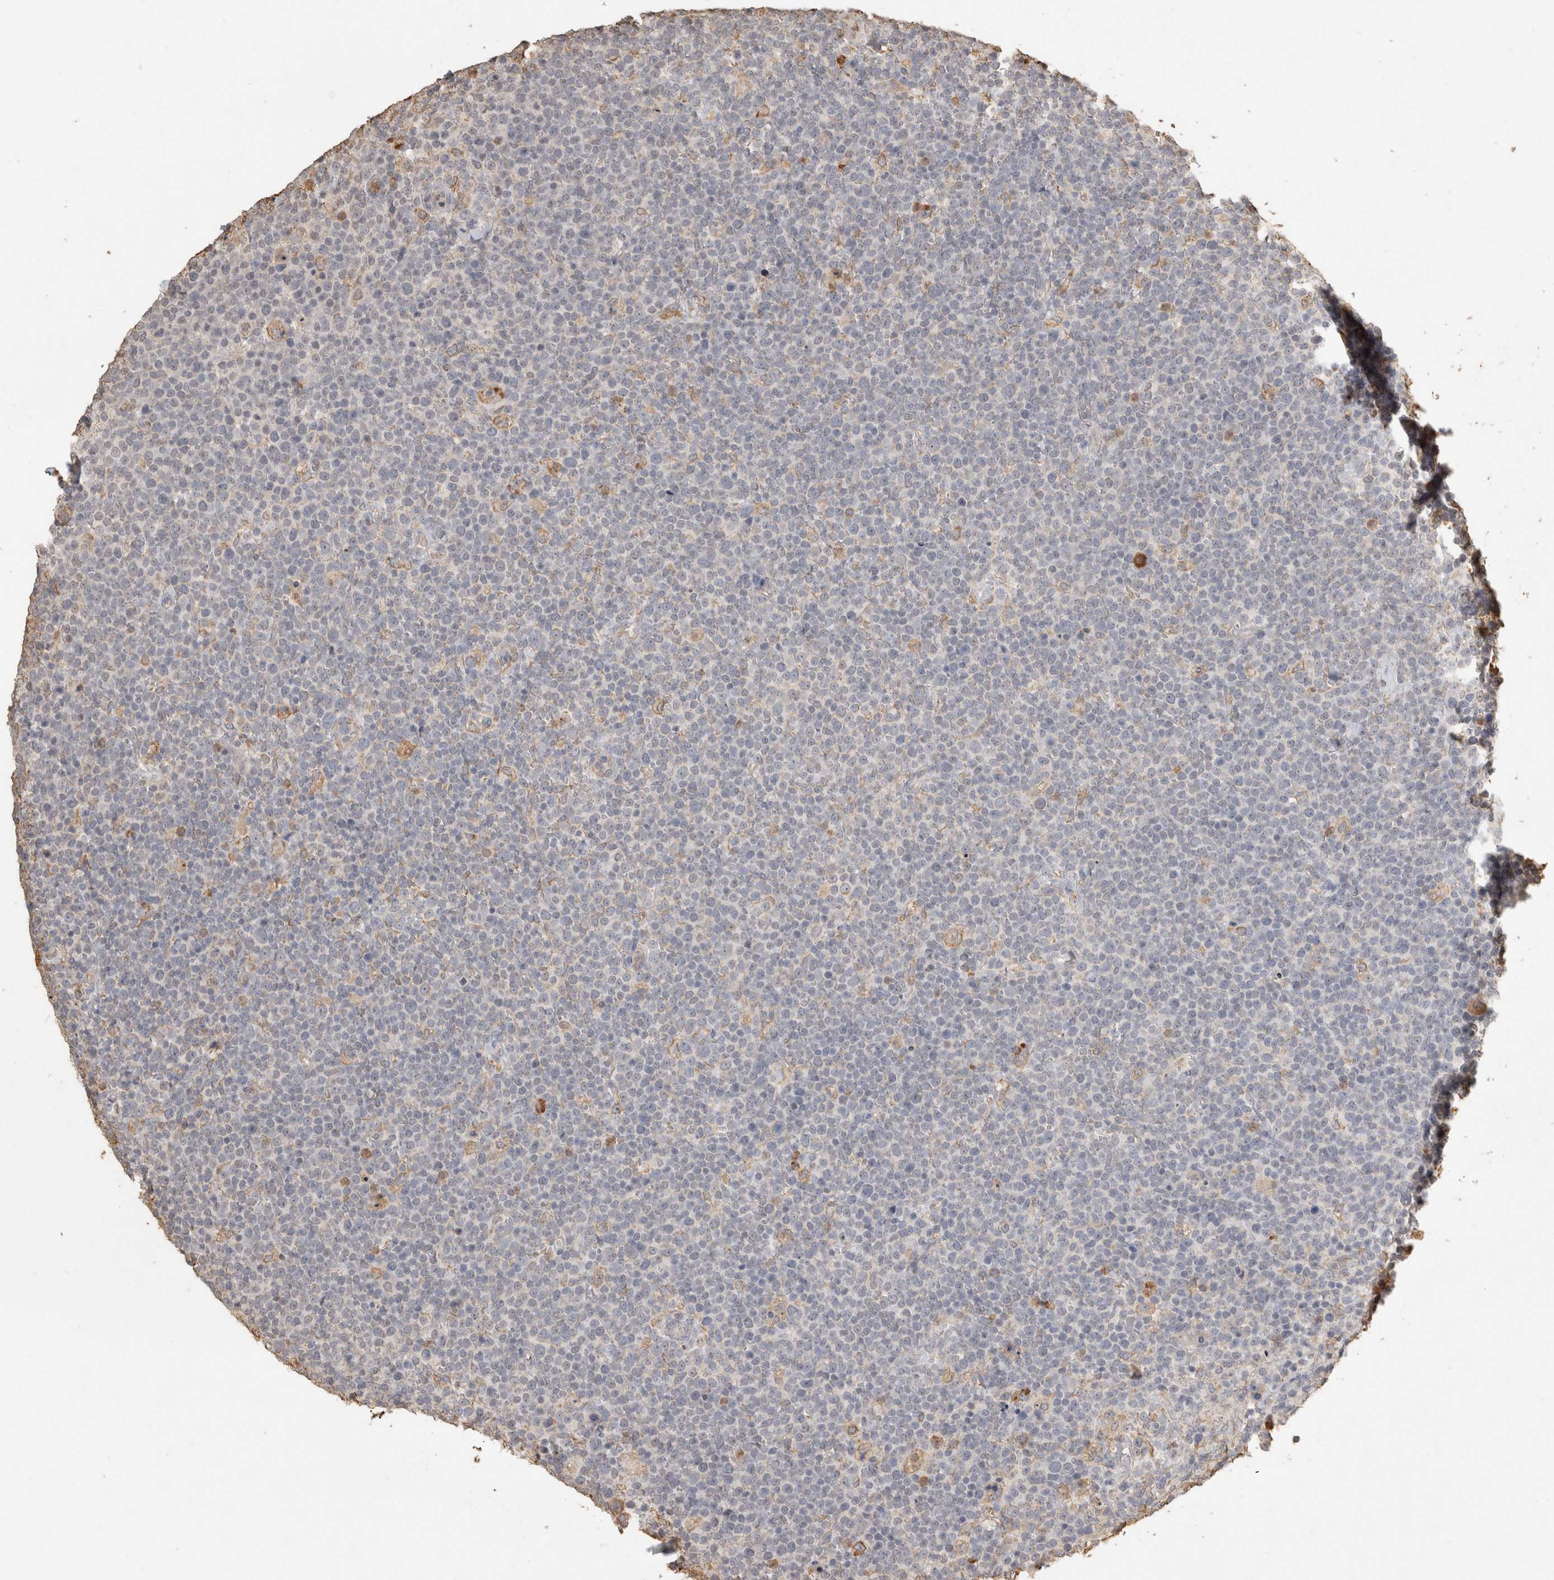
{"staining": {"intensity": "negative", "quantity": "none", "location": "none"}, "tissue": "lymphoma", "cell_type": "Tumor cells", "image_type": "cancer", "snomed": [{"axis": "morphology", "description": "Malignant lymphoma, non-Hodgkin's type, High grade"}, {"axis": "topography", "description": "Lymph node"}], "caption": "Micrograph shows no significant protein staining in tumor cells of lymphoma. The staining was performed using DAB to visualize the protein expression in brown, while the nuclei were stained in blue with hematoxylin (Magnification: 20x).", "gene": "REPS2", "patient": {"sex": "male", "age": 61}}